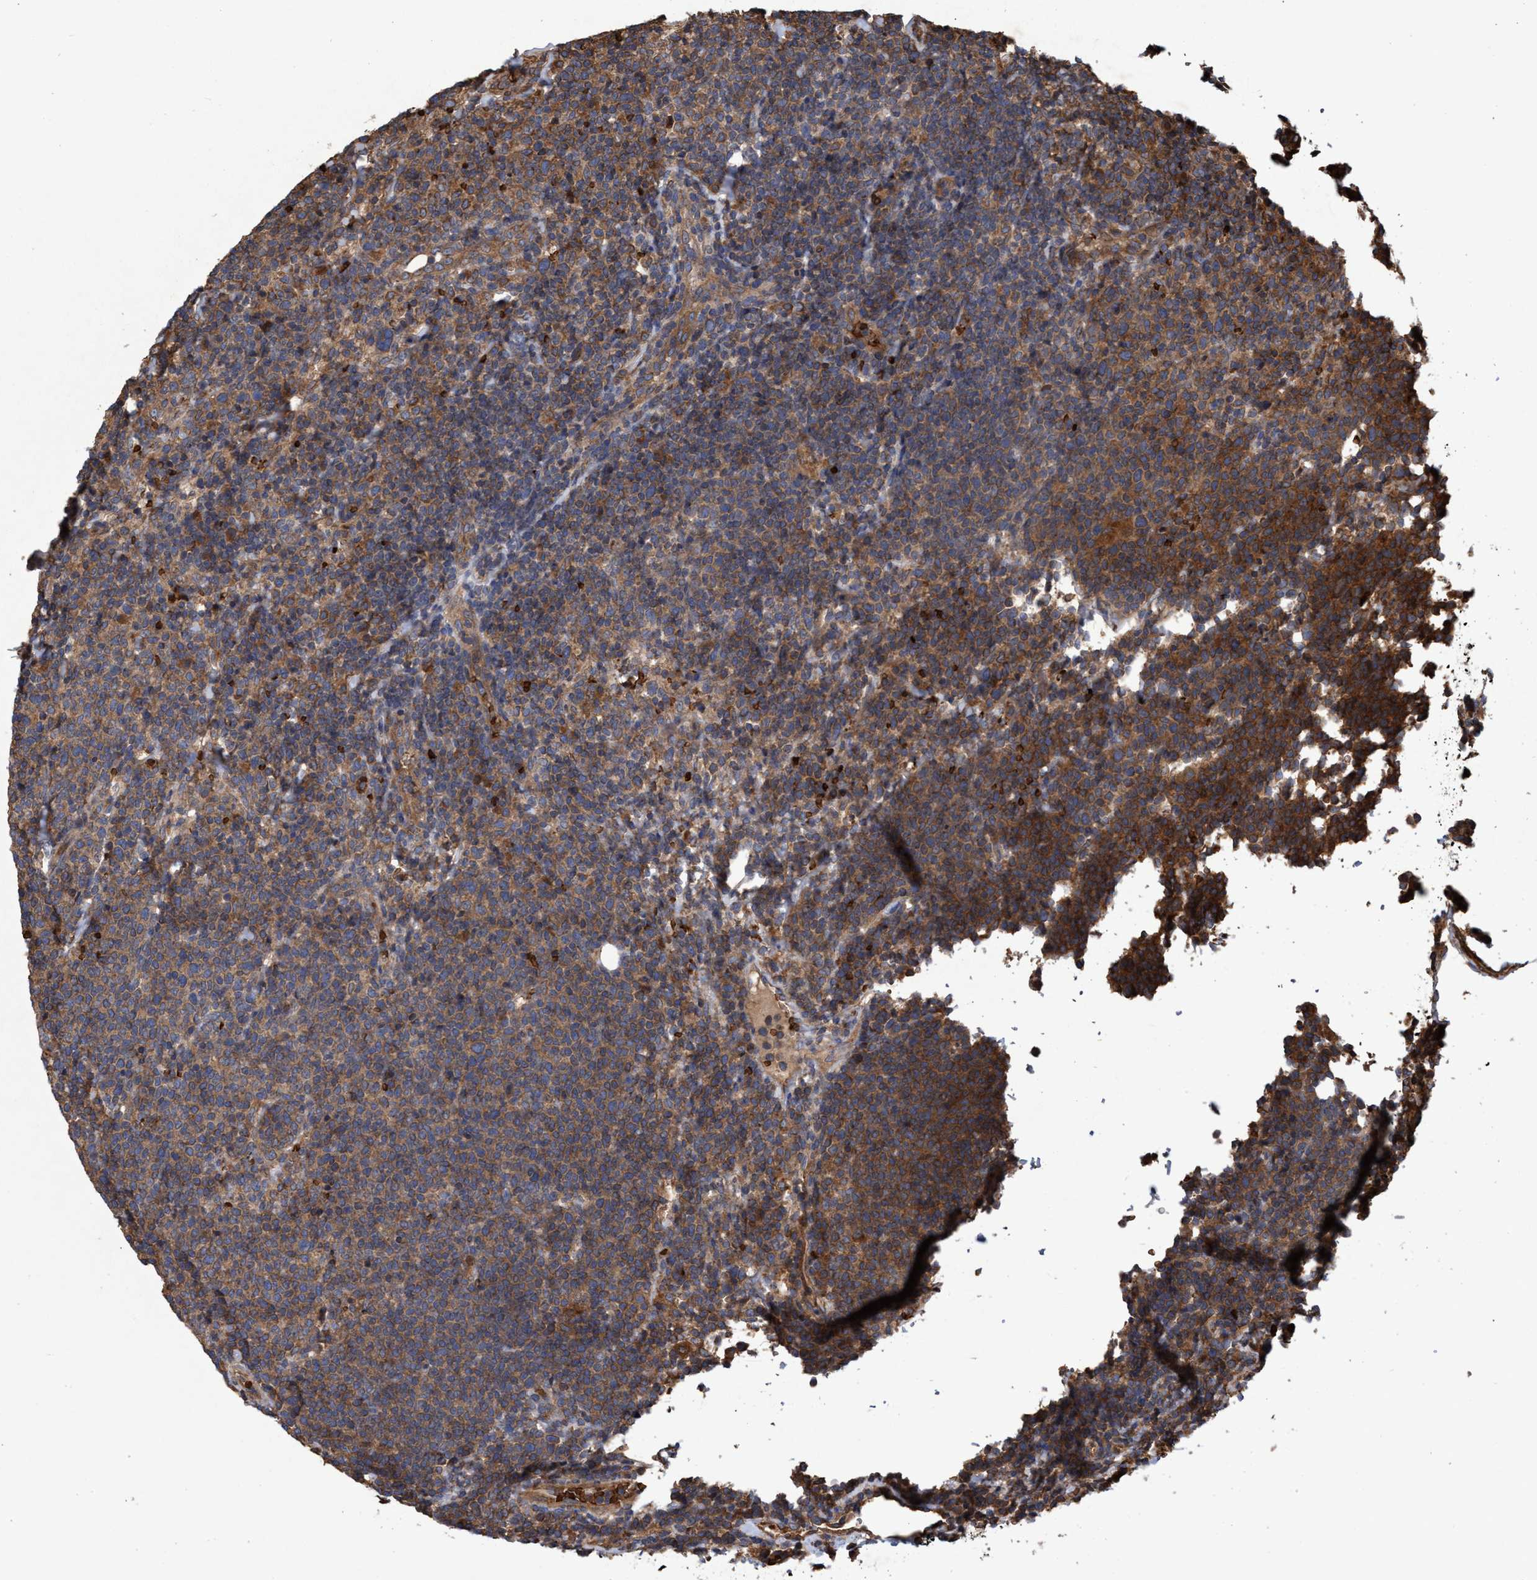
{"staining": {"intensity": "moderate", "quantity": ">75%", "location": "cytoplasmic/membranous"}, "tissue": "lymphoma", "cell_type": "Tumor cells", "image_type": "cancer", "snomed": [{"axis": "morphology", "description": "Malignant lymphoma, non-Hodgkin's type, High grade"}, {"axis": "topography", "description": "Lymph node"}], "caption": "Malignant lymphoma, non-Hodgkin's type (high-grade) tissue displays moderate cytoplasmic/membranous expression in approximately >75% of tumor cells", "gene": "CHMP6", "patient": {"sex": "male", "age": 61}}